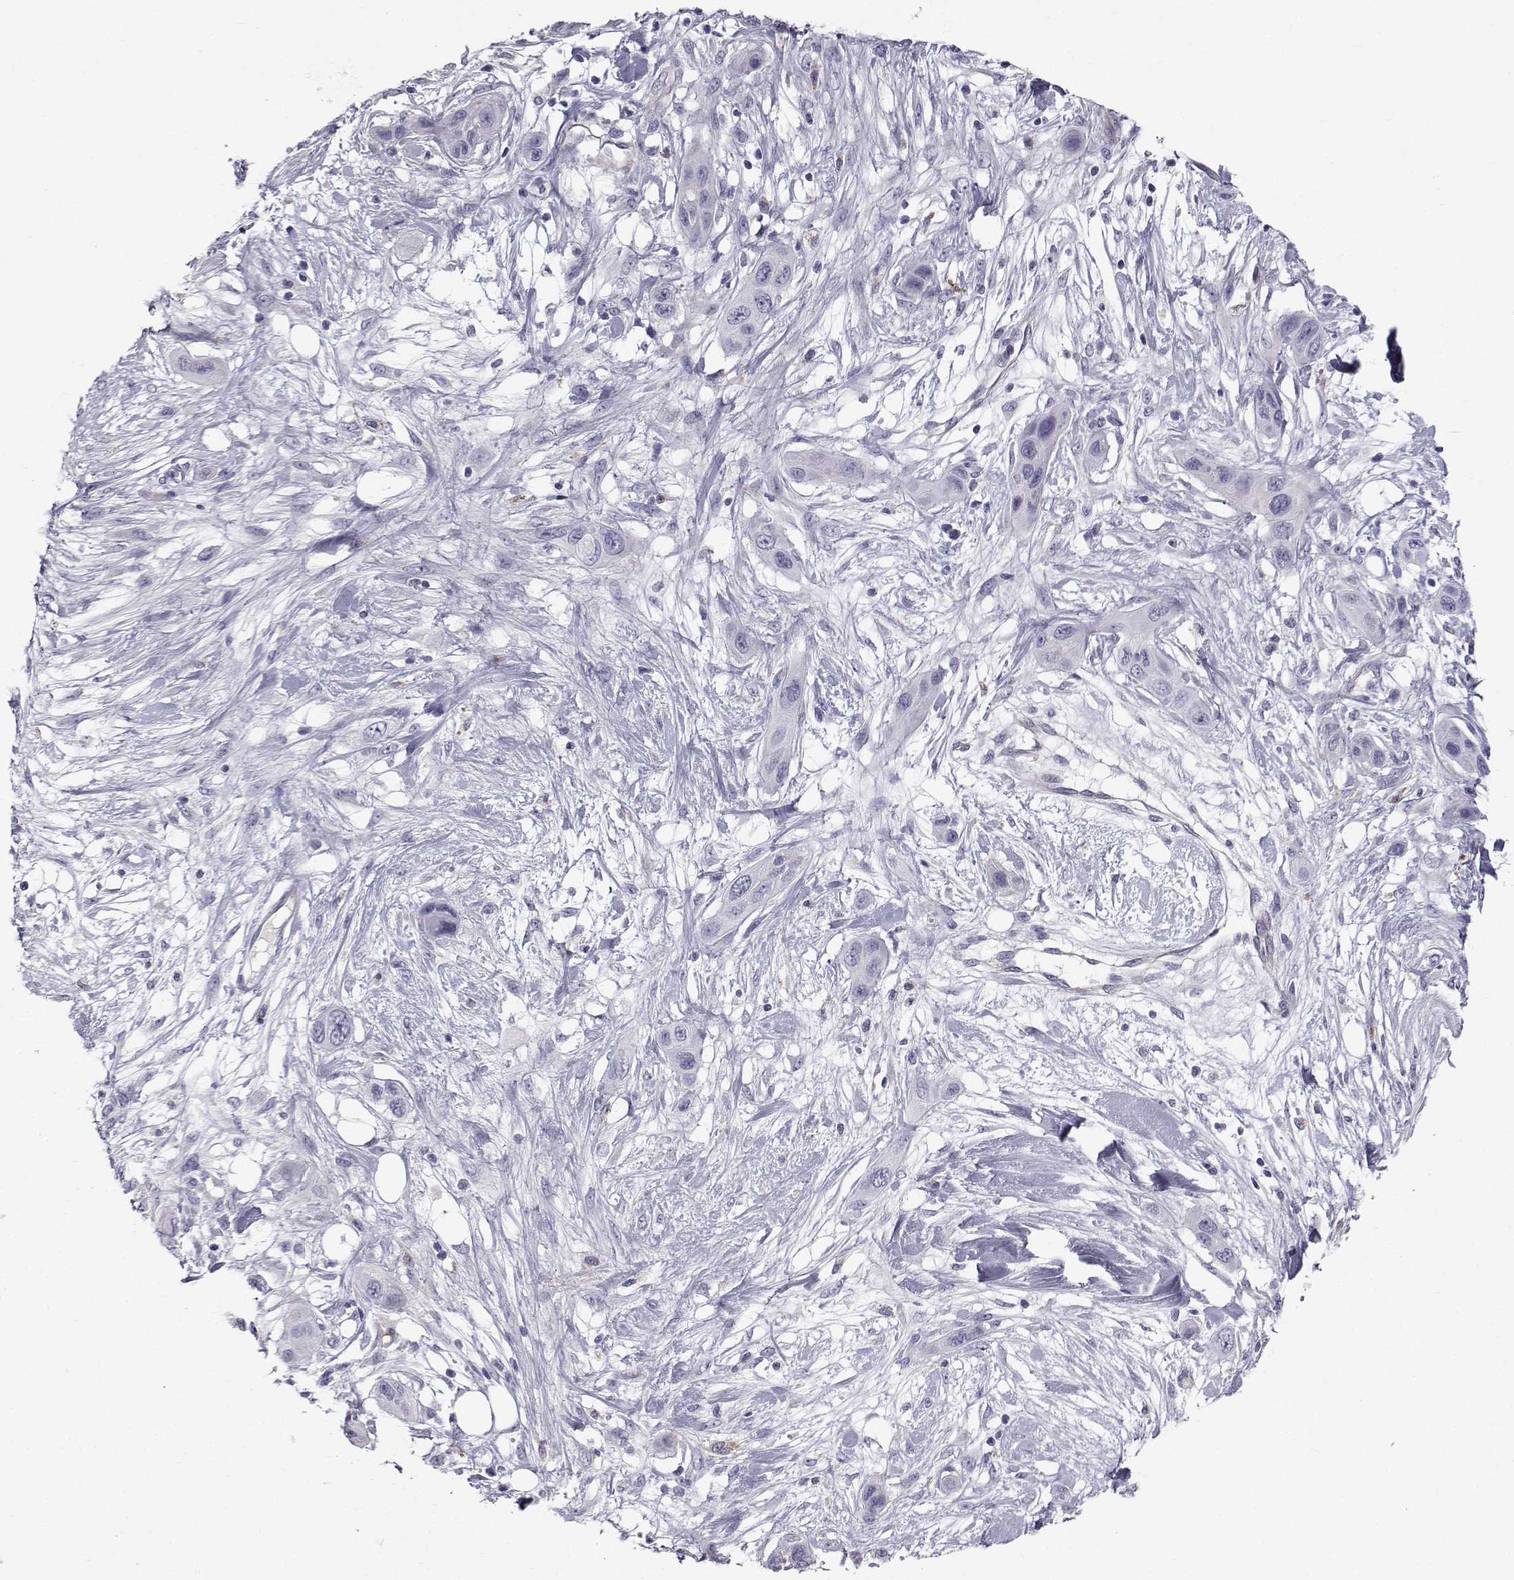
{"staining": {"intensity": "negative", "quantity": "none", "location": "none"}, "tissue": "skin cancer", "cell_type": "Tumor cells", "image_type": "cancer", "snomed": [{"axis": "morphology", "description": "Squamous cell carcinoma, NOS"}, {"axis": "topography", "description": "Skin"}], "caption": "IHC photomicrograph of skin cancer stained for a protein (brown), which exhibits no staining in tumor cells.", "gene": "CALCR", "patient": {"sex": "male", "age": 79}}